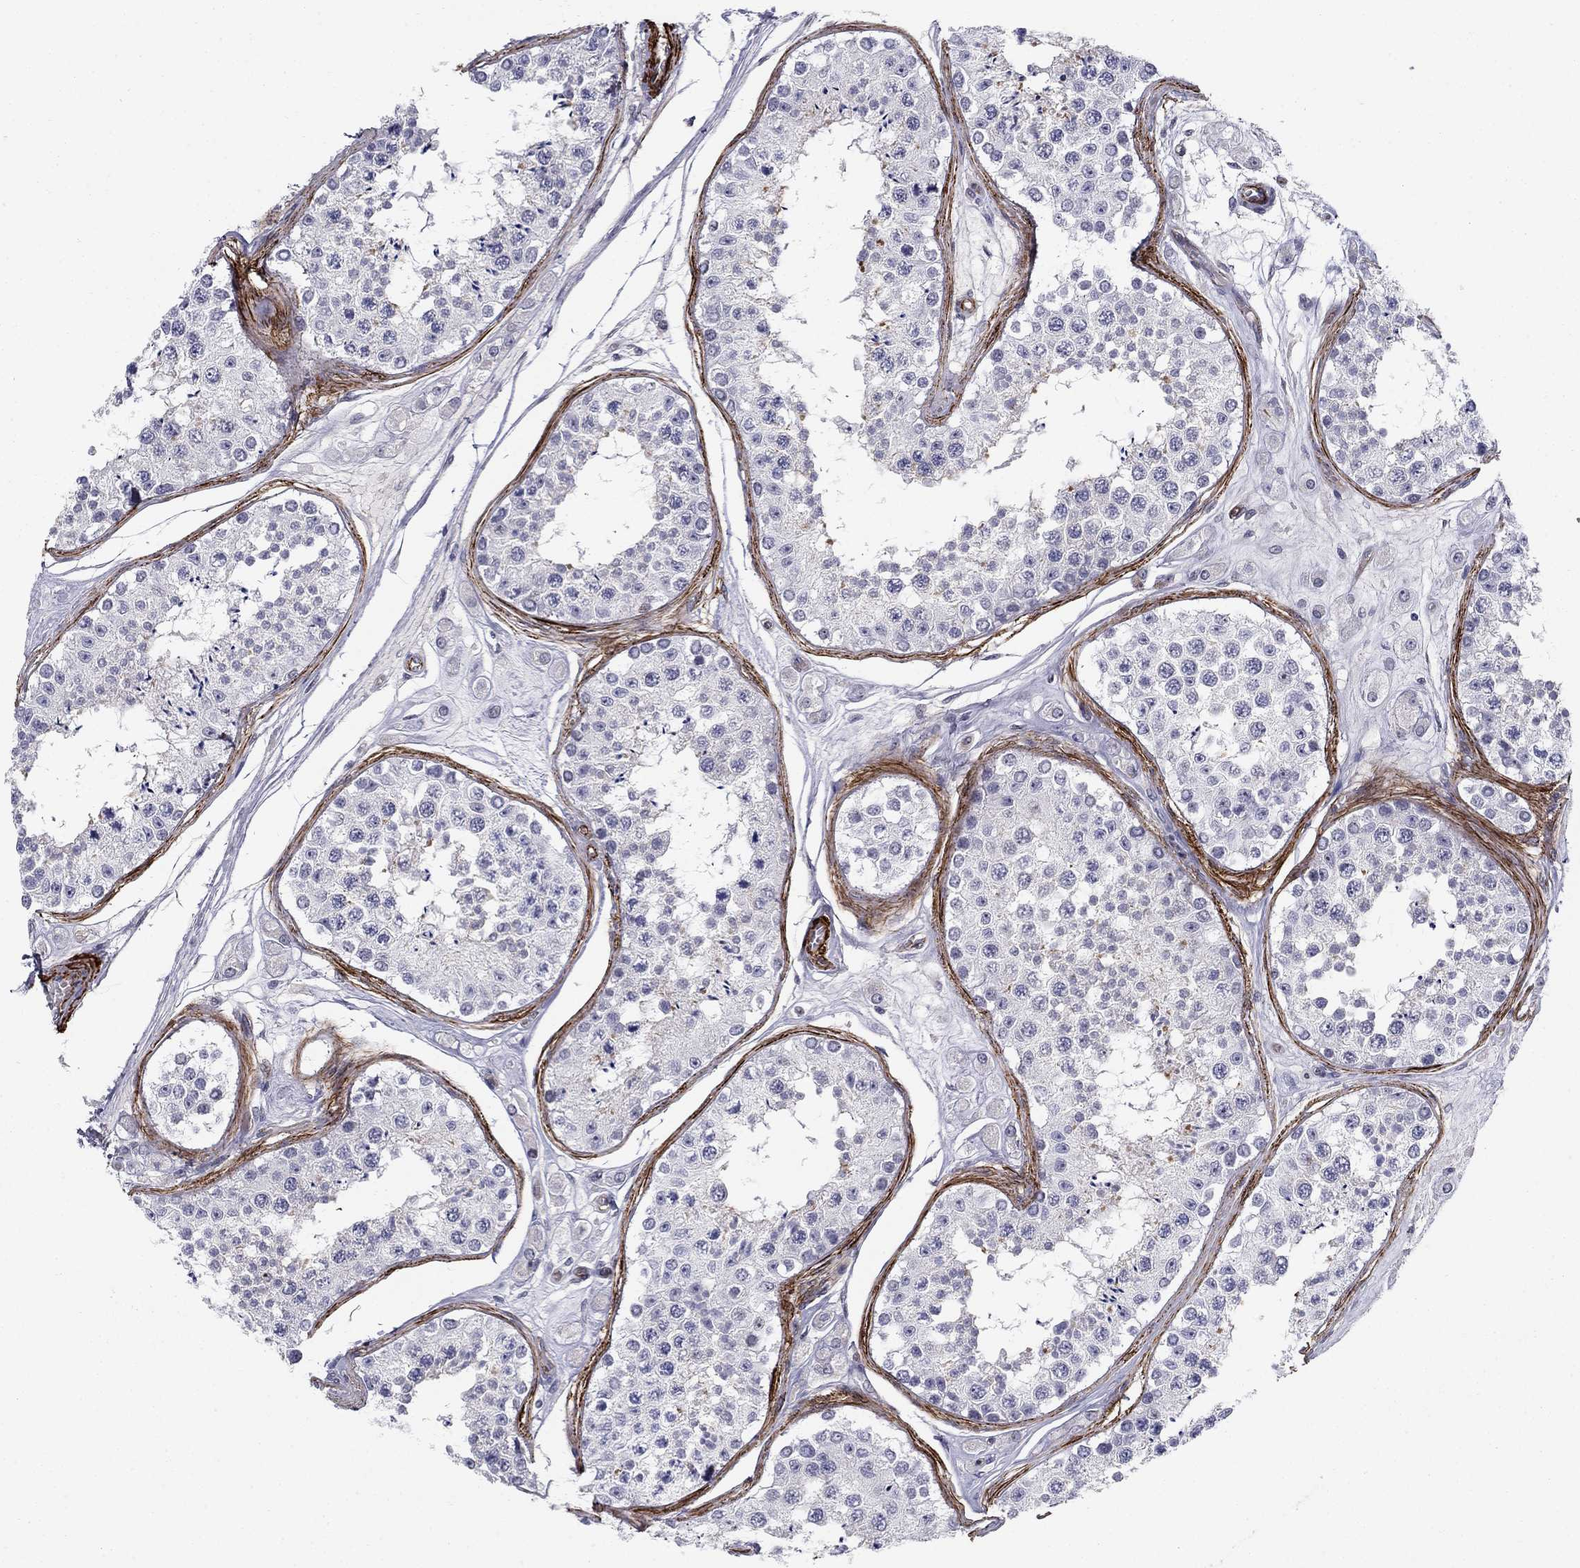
{"staining": {"intensity": "negative", "quantity": "none", "location": "none"}, "tissue": "testis", "cell_type": "Cells in seminiferous ducts", "image_type": "normal", "snomed": [{"axis": "morphology", "description": "Normal tissue, NOS"}, {"axis": "topography", "description": "Testis"}], "caption": "IHC of unremarkable testis shows no positivity in cells in seminiferous ducts. (DAB (3,3'-diaminobenzidine) immunohistochemistry with hematoxylin counter stain).", "gene": "KRBA1", "patient": {"sex": "male", "age": 25}}